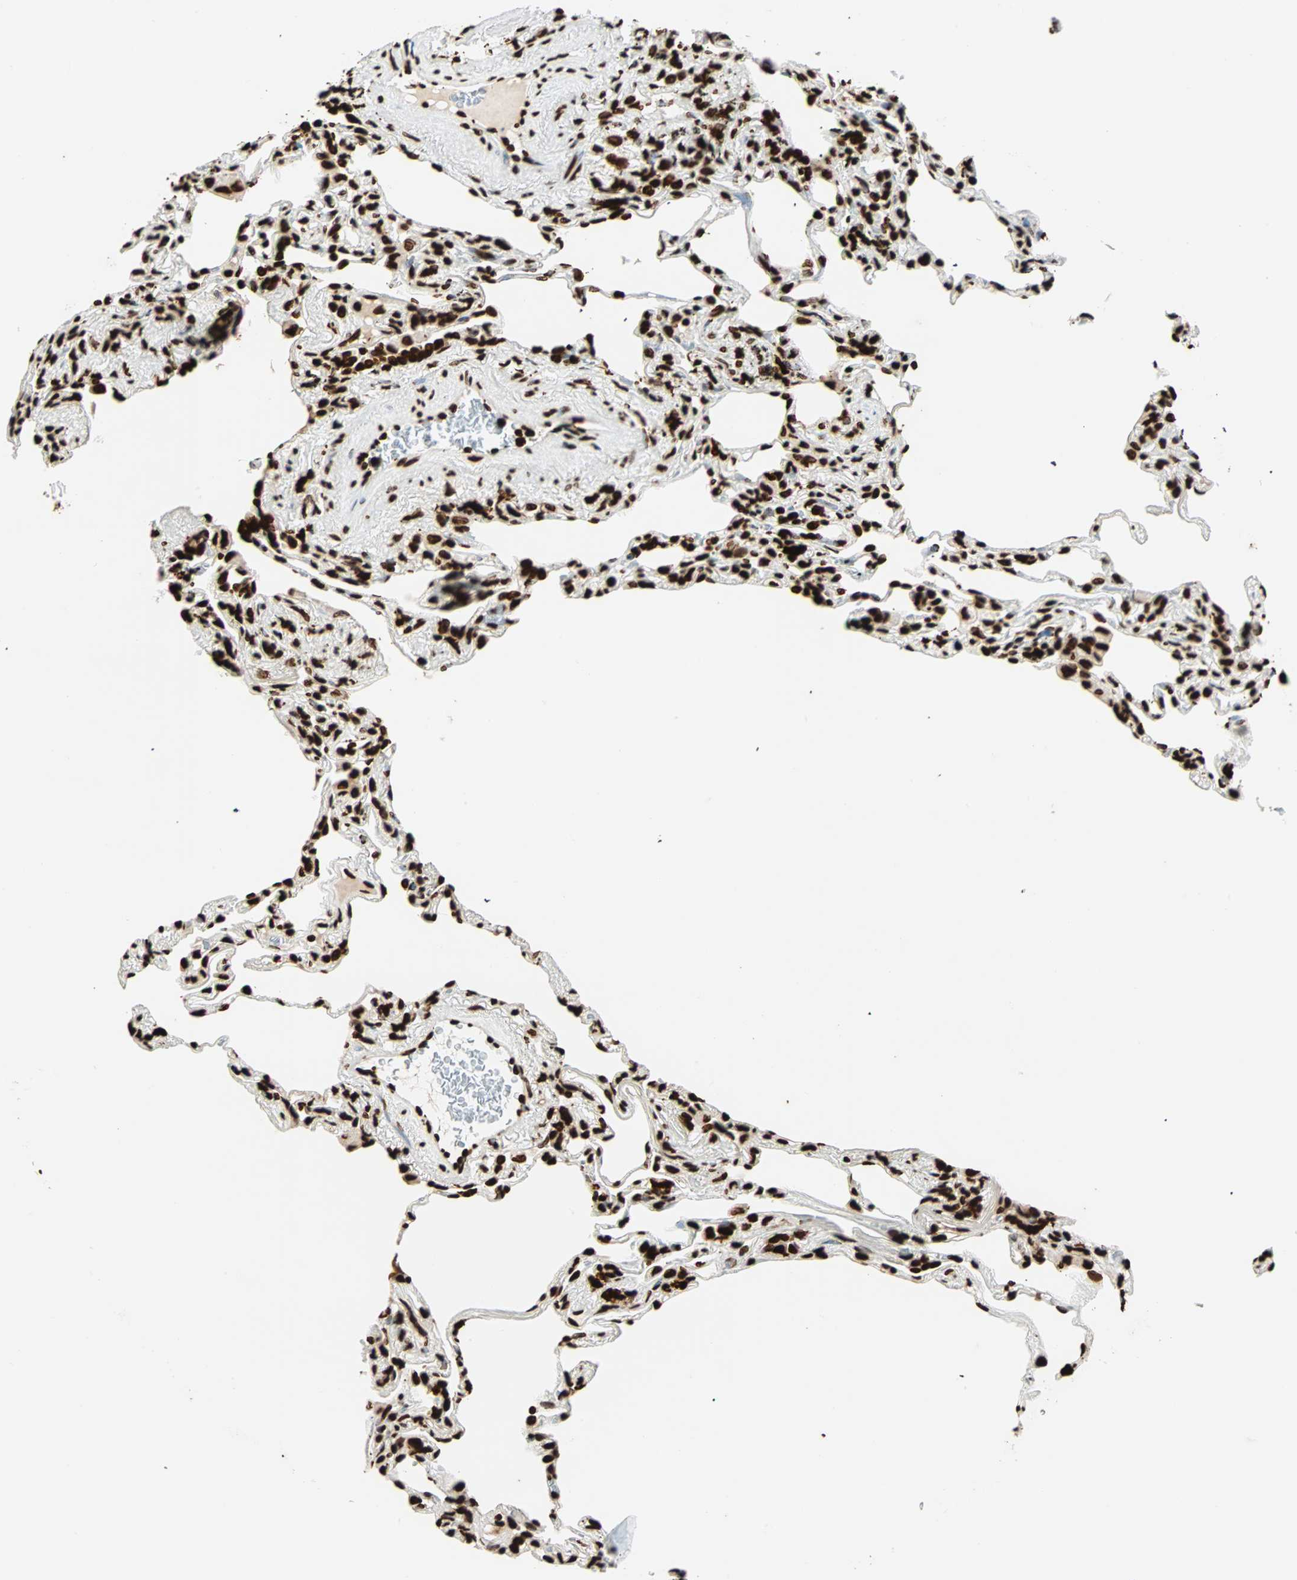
{"staining": {"intensity": "strong", "quantity": ">75%", "location": "nuclear"}, "tissue": "lung", "cell_type": "Alveolar cells", "image_type": "normal", "snomed": [{"axis": "morphology", "description": "Normal tissue, NOS"}, {"axis": "morphology", "description": "Inflammation, NOS"}, {"axis": "topography", "description": "Lung"}], "caption": "Immunohistochemical staining of benign lung exhibits strong nuclear protein staining in approximately >75% of alveolar cells.", "gene": "GLI2", "patient": {"sex": "male", "age": 69}}